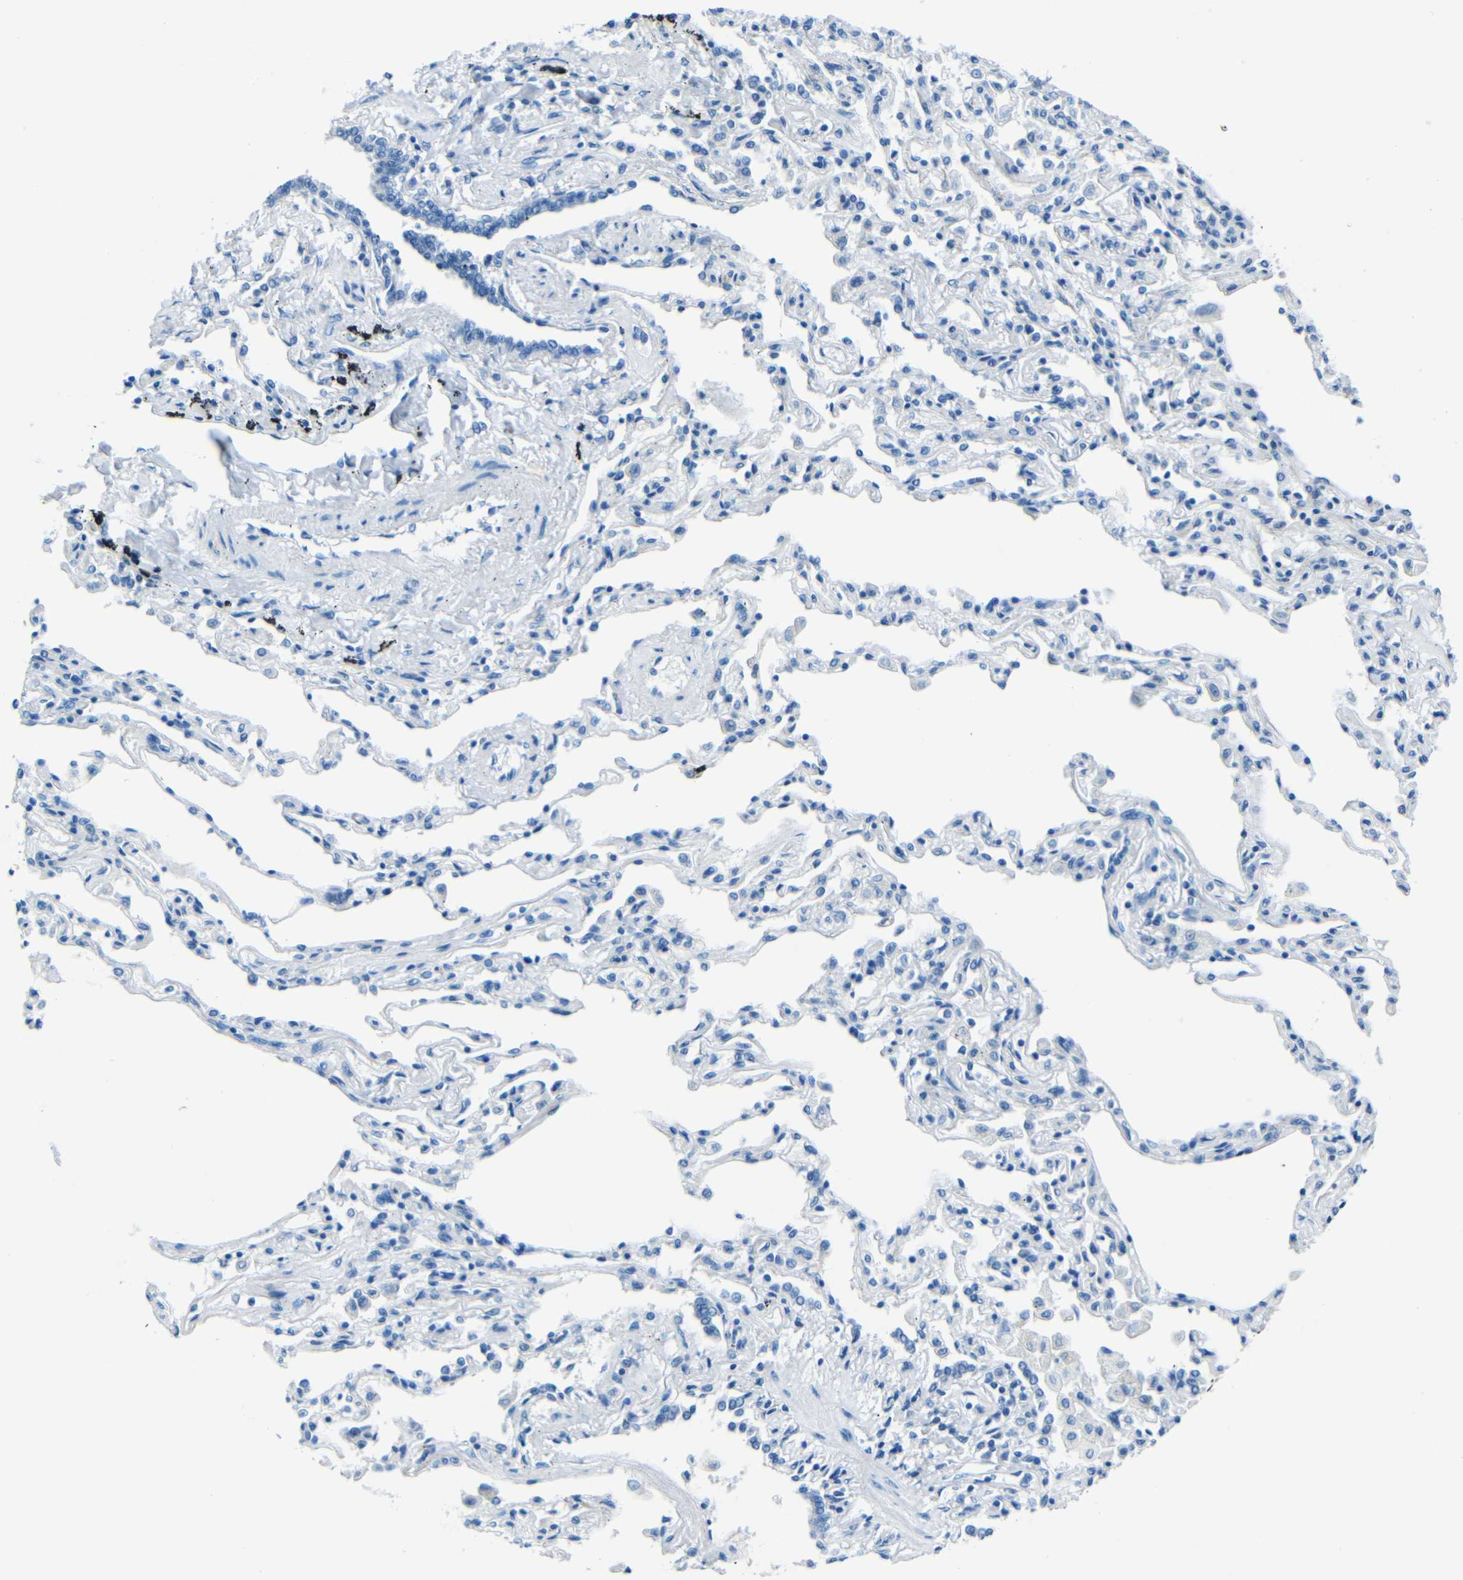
{"staining": {"intensity": "negative", "quantity": "none", "location": "none"}, "tissue": "bronchus", "cell_type": "Respiratory epithelial cells", "image_type": "normal", "snomed": [{"axis": "morphology", "description": "Normal tissue, NOS"}, {"axis": "topography", "description": "Lung"}], "caption": "There is no significant positivity in respiratory epithelial cells of bronchus. The staining is performed using DAB (3,3'-diaminobenzidine) brown chromogen with nuclei counter-stained in using hematoxylin.", "gene": "FBN2", "patient": {"sex": "male", "age": 64}}